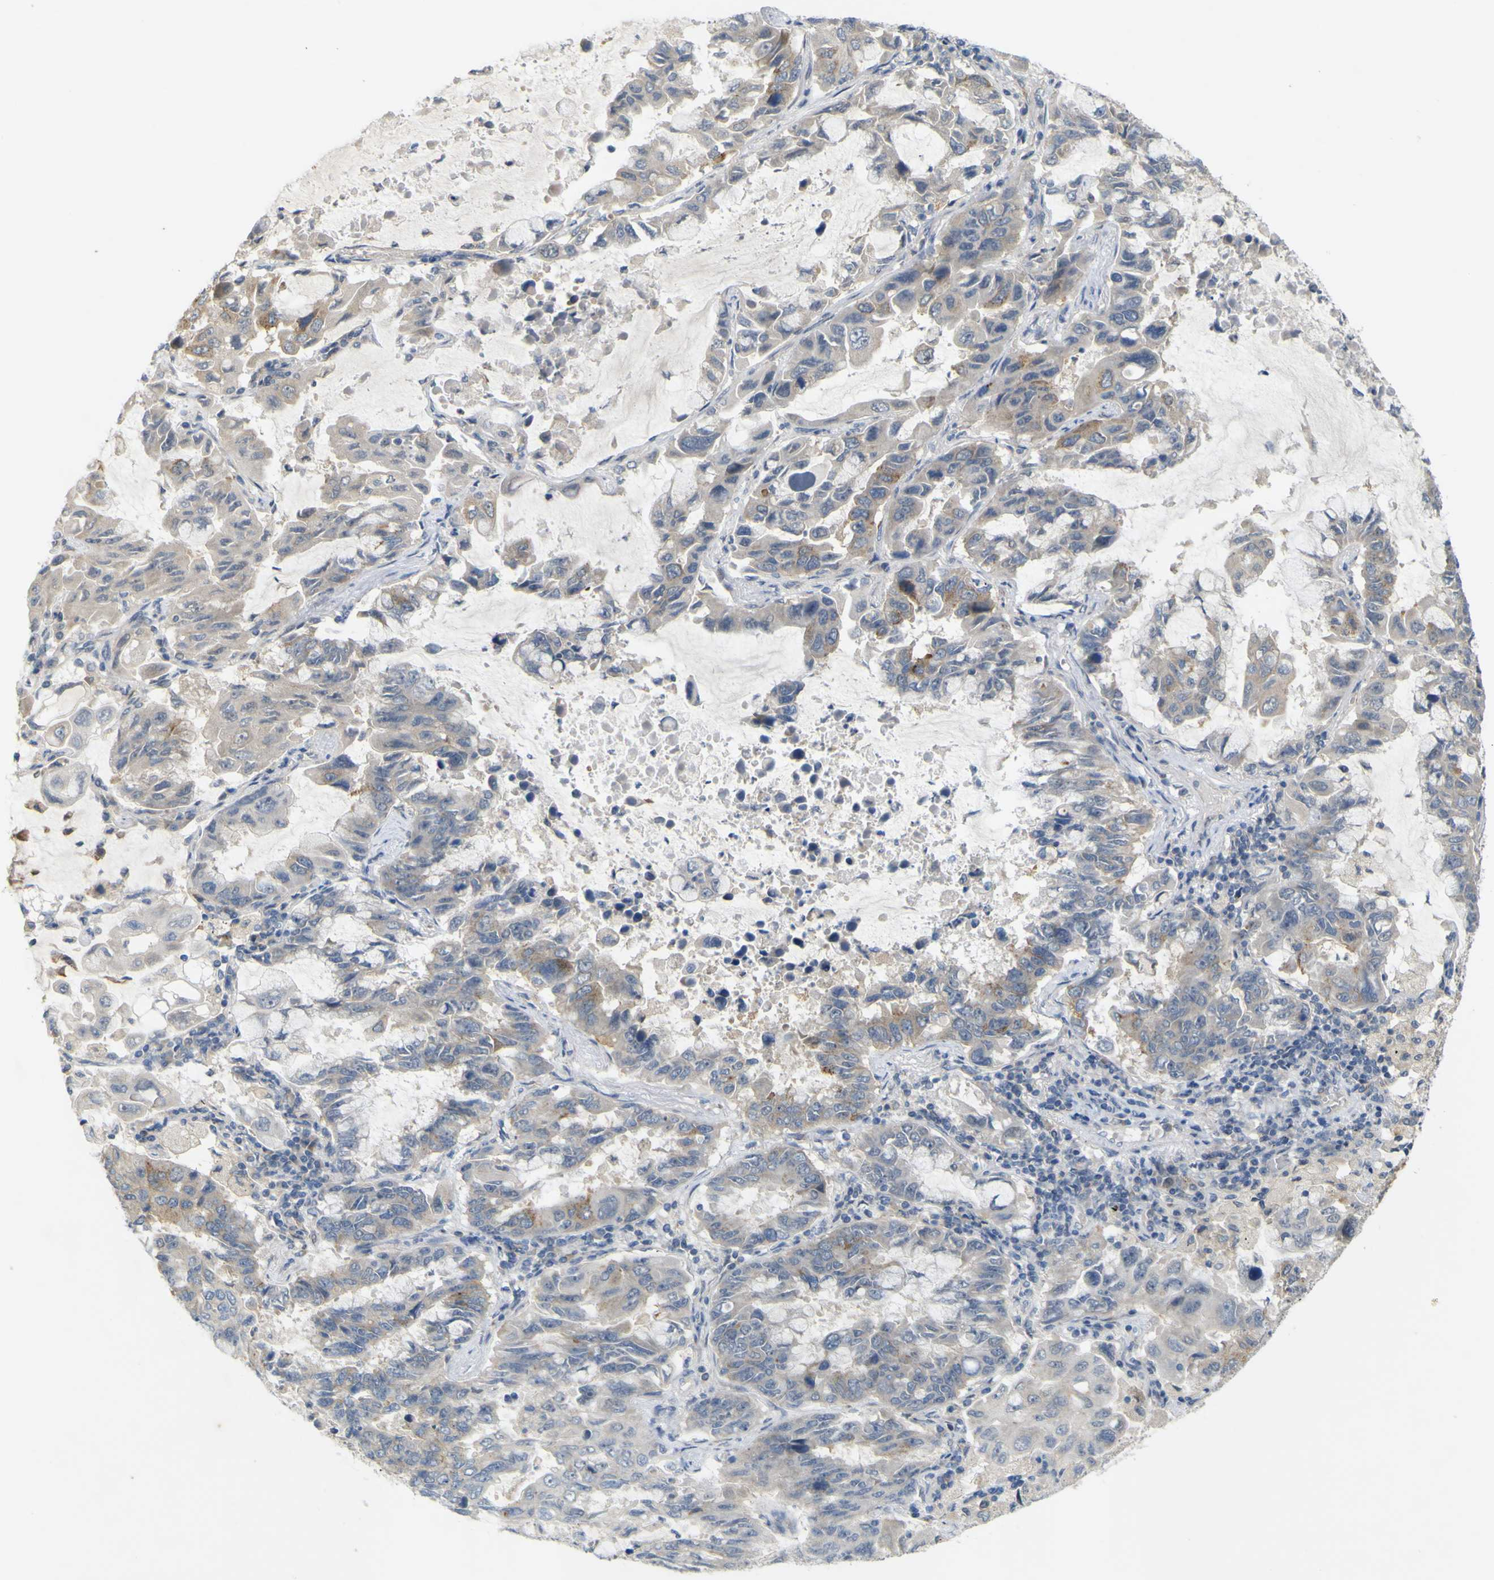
{"staining": {"intensity": "negative", "quantity": "none", "location": "none"}, "tissue": "lung cancer", "cell_type": "Tumor cells", "image_type": "cancer", "snomed": [{"axis": "morphology", "description": "Adenocarcinoma, NOS"}, {"axis": "topography", "description": "Lung"}], "caption": "The micrograph shows no significant expression in tumor cells of lung cancer.", "gene": "IGF2R", "patient": {"sex": "male", "age": 64}}